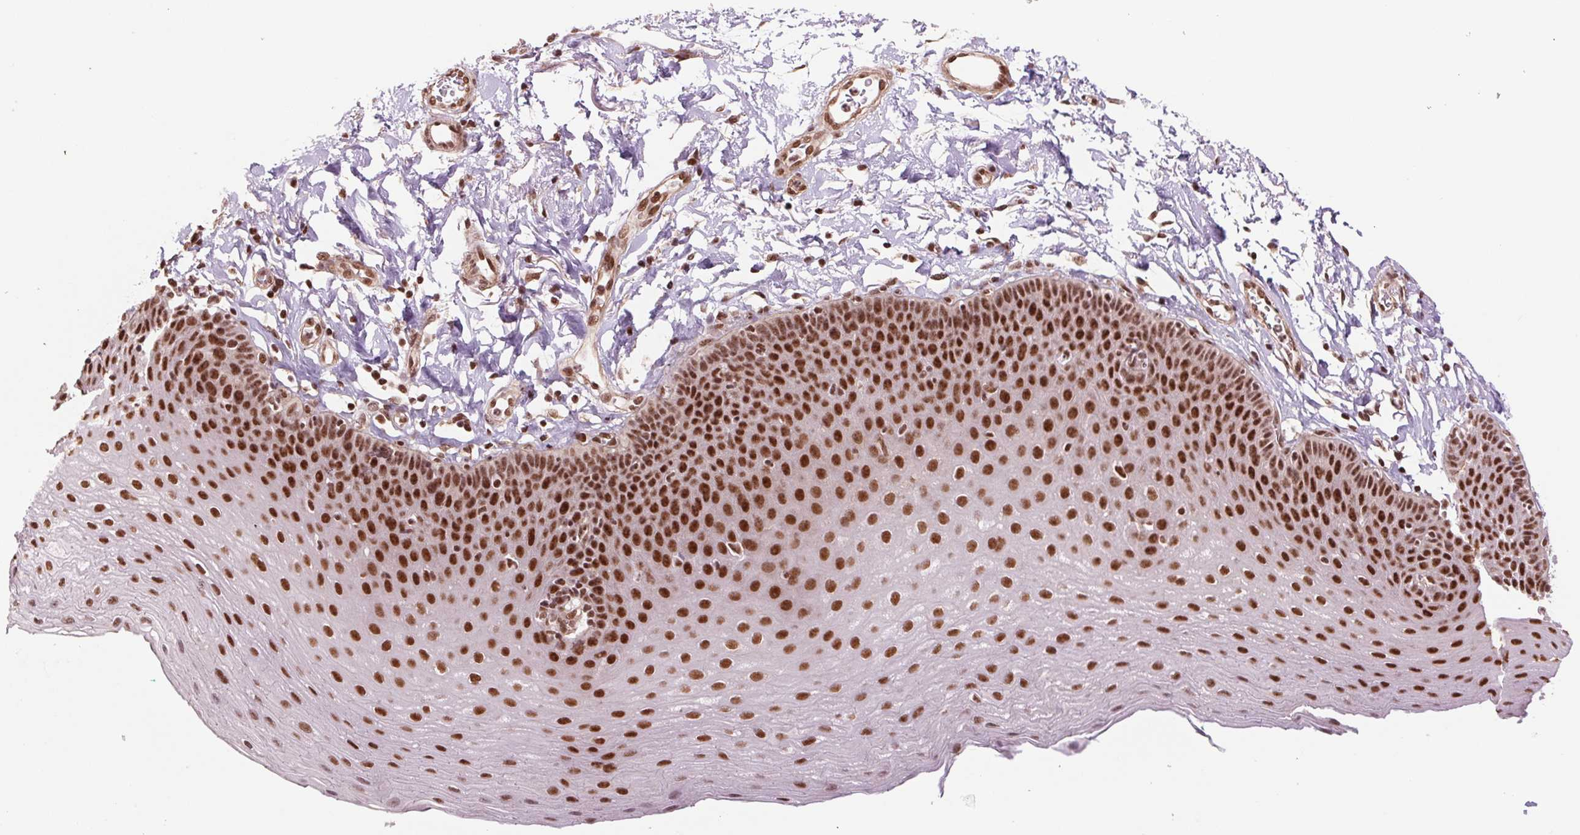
{"staining": {"intensity": "strong", "quantity": ">75%", "location": "nuclear"}, "tissue": "esophagus", "cell_type": "Squamous epithelial cells", "image_type": "normal", "snomed": [{"axis": "morphology", "description": "Normal tissue, NOS"}, {"axis": "topography", "description": "Esophagus"}], "caption": "High-magnification brightfield microscopy of unremarkable esophagus stained with DAB (3,3'-diaminobenzidine) (brown) and counterstained with hematoxylin (blue). squamous epithelial cells exhibit strong nuclear positivity is seen in approximately>75% of cells. The staining was performed using DAB (3,3'-diaminobenzidine), with brown indicating positive protein expression. Nuclei are stained blue with hematoxylin.", "gene": "CWC25", "patient": {"sex": "female", "age": 81}}